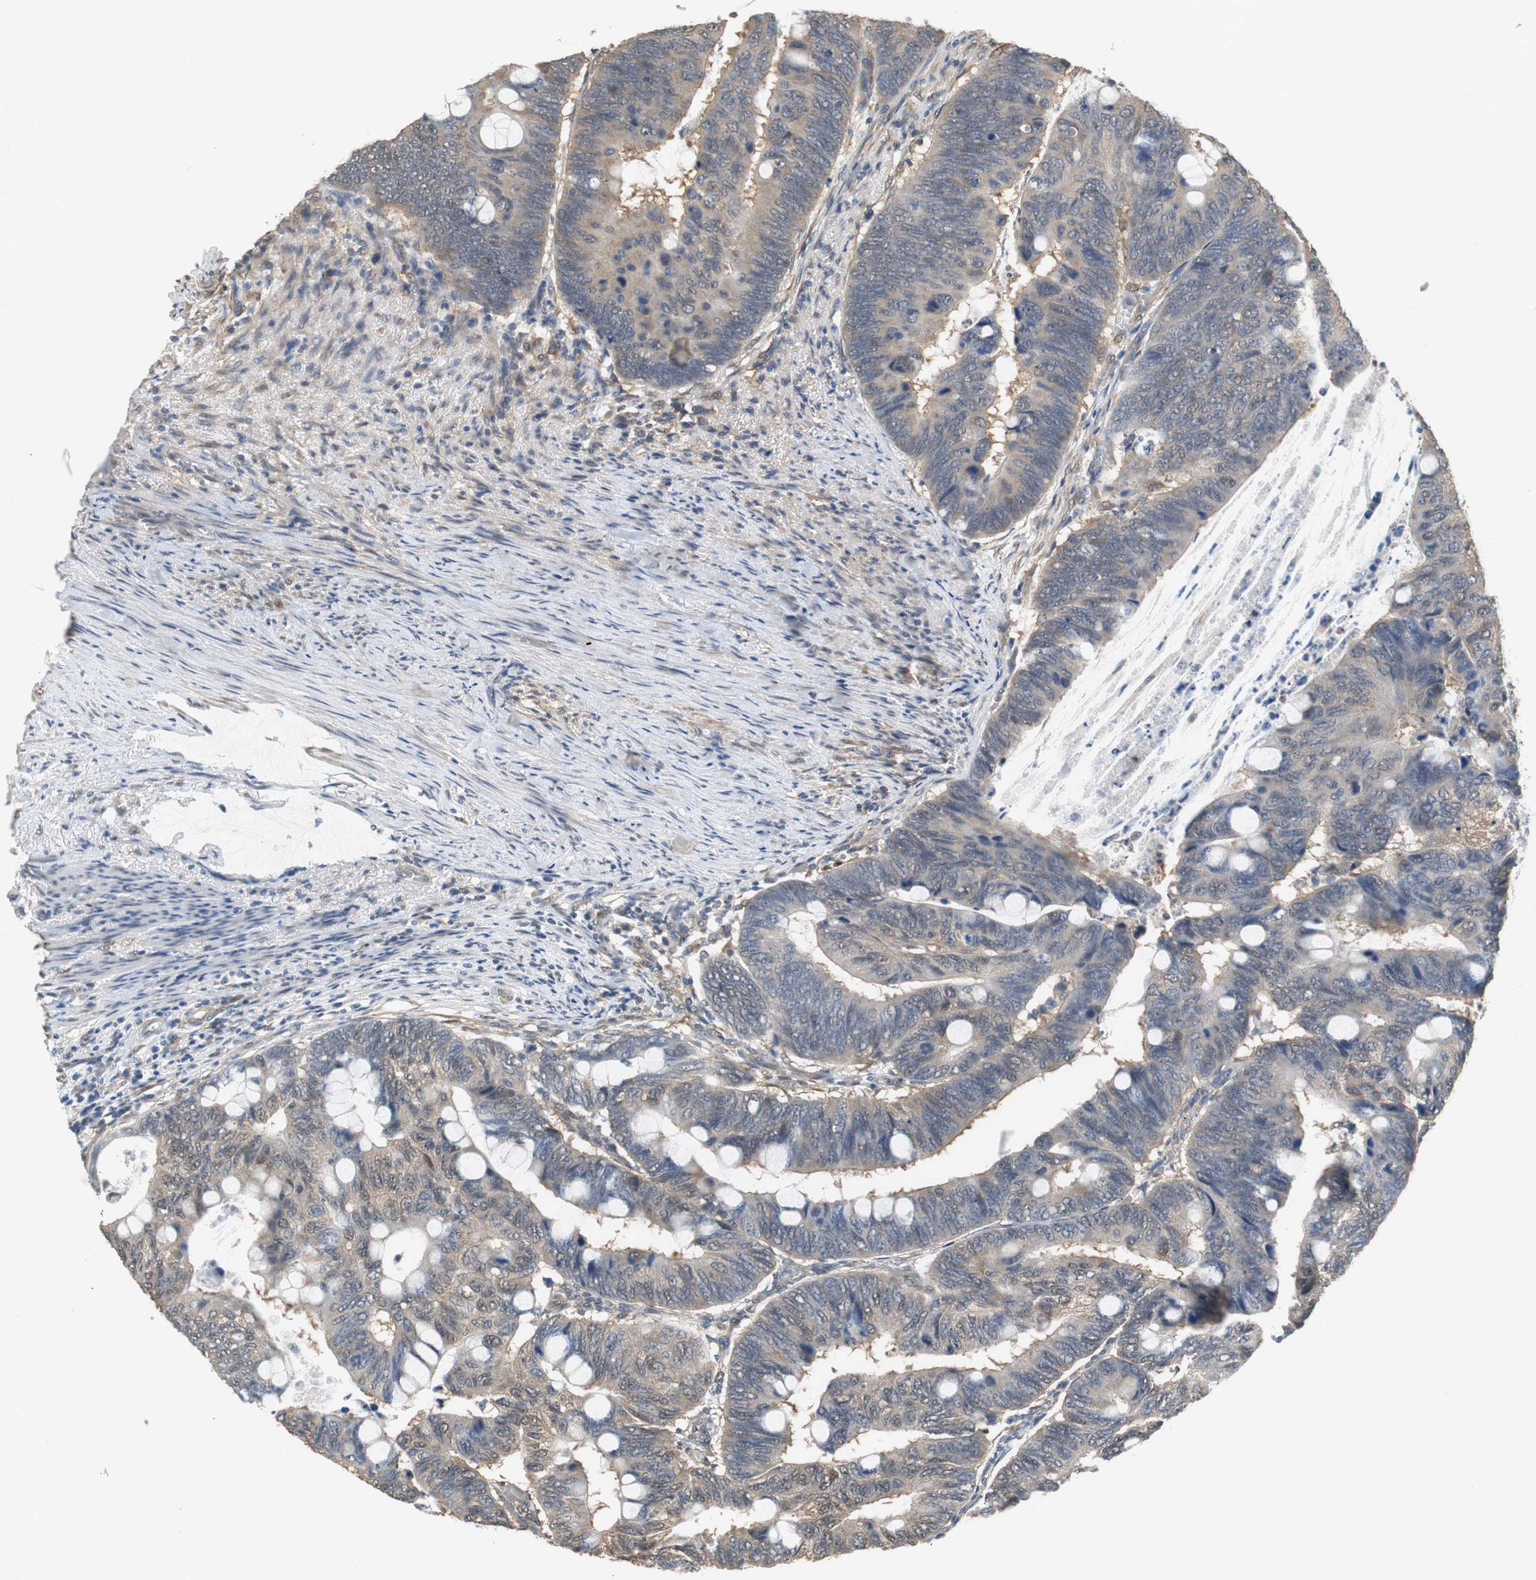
{"staining": {"intensity": "weak", "quantity": ">75%", "location": "cytoplasmic/membranous"}, "tissue": "colorectal cancer", "cell_type": "Tumor cells", "image_type": "cancer", "snomed": [{"axis": "morphology", "description": "Normal tissue, NOS"}, {"axis": "morphology", "description": "Adenocarcinoma, NOS"}, {"axis": "topography", "description": "Rectum"}, {"axis": "topography", "description": "Peripheral nerve tissue"}], "caption": "Immunohistochemical staining of colorectal cancer (adenocarcinoma) exhibits low levels of weak cytoplasmic/membranous protein staining in about >75% of tumor cells.", "gene": "UBQLN2", "patient": {"sex": "male", "age": 92}}